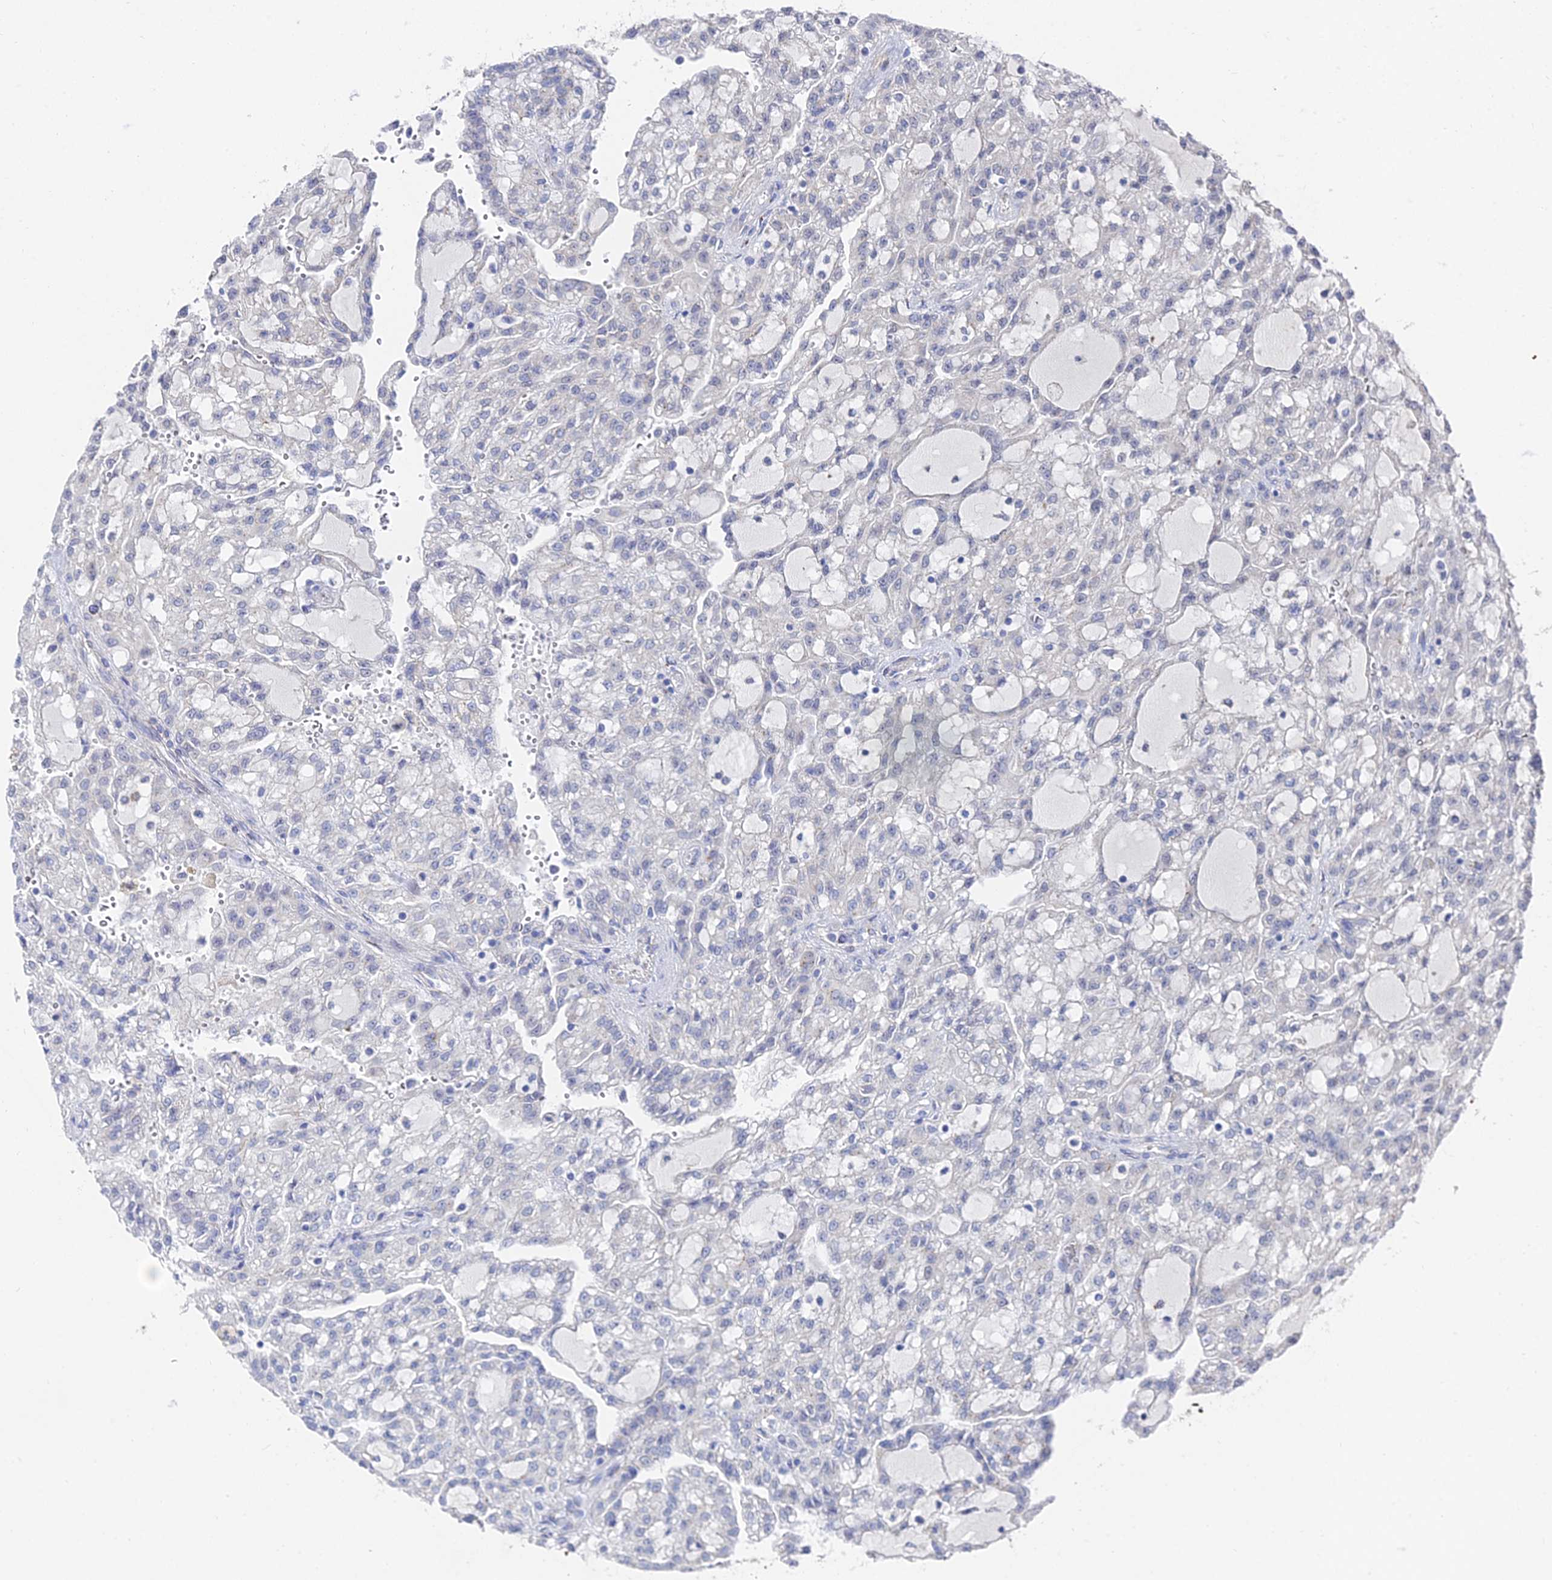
{"staining": {"intensity": "negative", "quantity": "none", "location": "none"}, "tissue": "renal cancer", "cell_type": "Tumor cells", "image_type": "cancer", "snomed": [{"axis": "morphology", "description": "Adenocarcinoma, NOS"}, {"axis": "topography", "description": "Kidney"}], "caption": "There is no significant staining in tumor cells of renal cancer. The staining was performed using DAB to visualize the protein expression in brown, while the nuclei were stained in blue with hematoxylin (Magnification: 20x).", "gene": "BORCS8", "patient": {"sex": "male", "age": 63}}